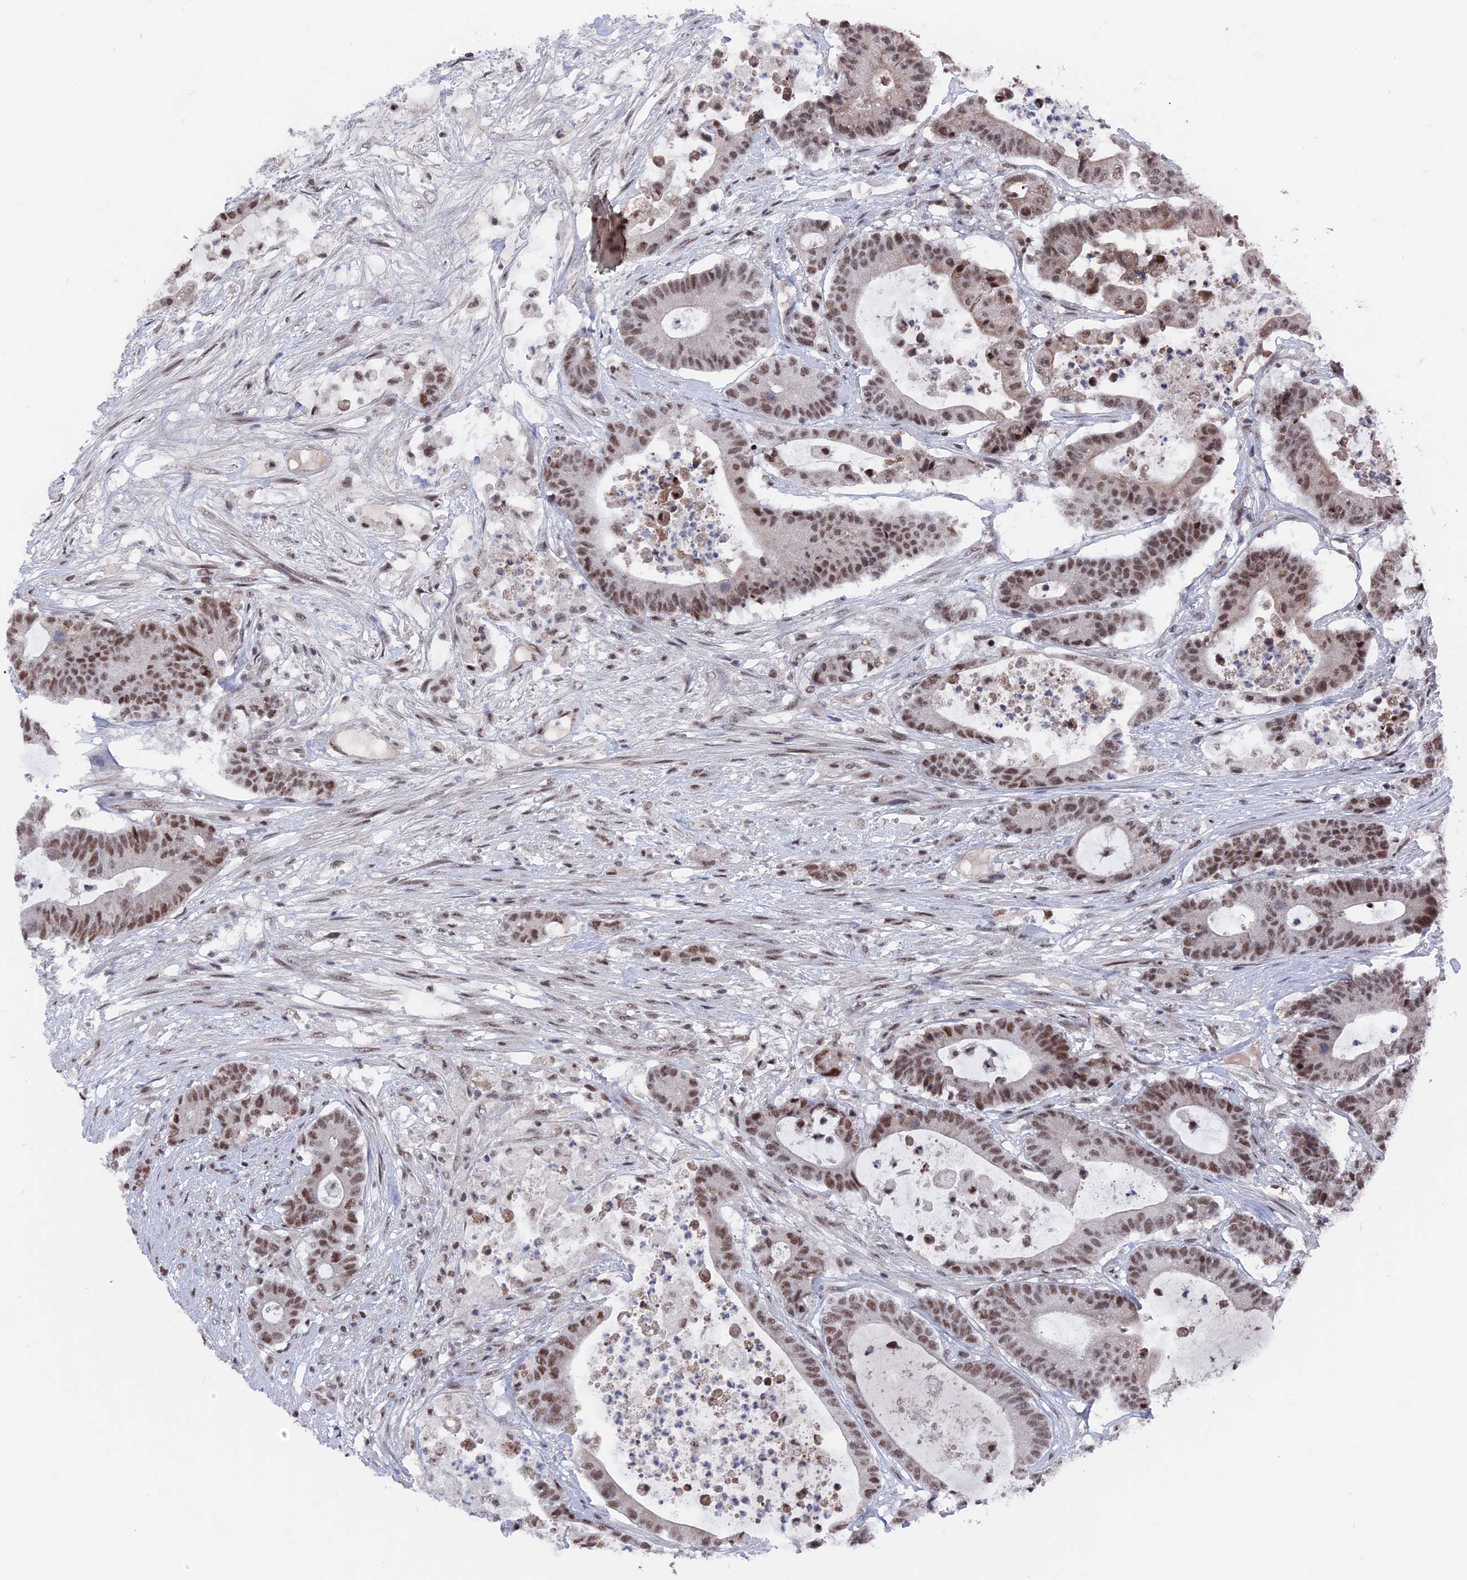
{"staining": {"intensity": "moderate", "quantity": ">75%", "location": "nuclear"}, "tissue": "colorectal cancer", "cell_type": "Tumor cells", "image_type": "cancer", "snomed": [{"axis": "morphology", "description": "Adenocarcinoma, NOS"}, {"axis": "topography", "description": "Colon"}], "caption": "High-power microscopy captured an immunohistochemistry (IHC) image of colorectal adenocarcinoma, revealing moderate nuclear staining in approximately >75% of tumor cells.", "gene": "SF3A2", "patient": {"sex": "female", "age": 84}}